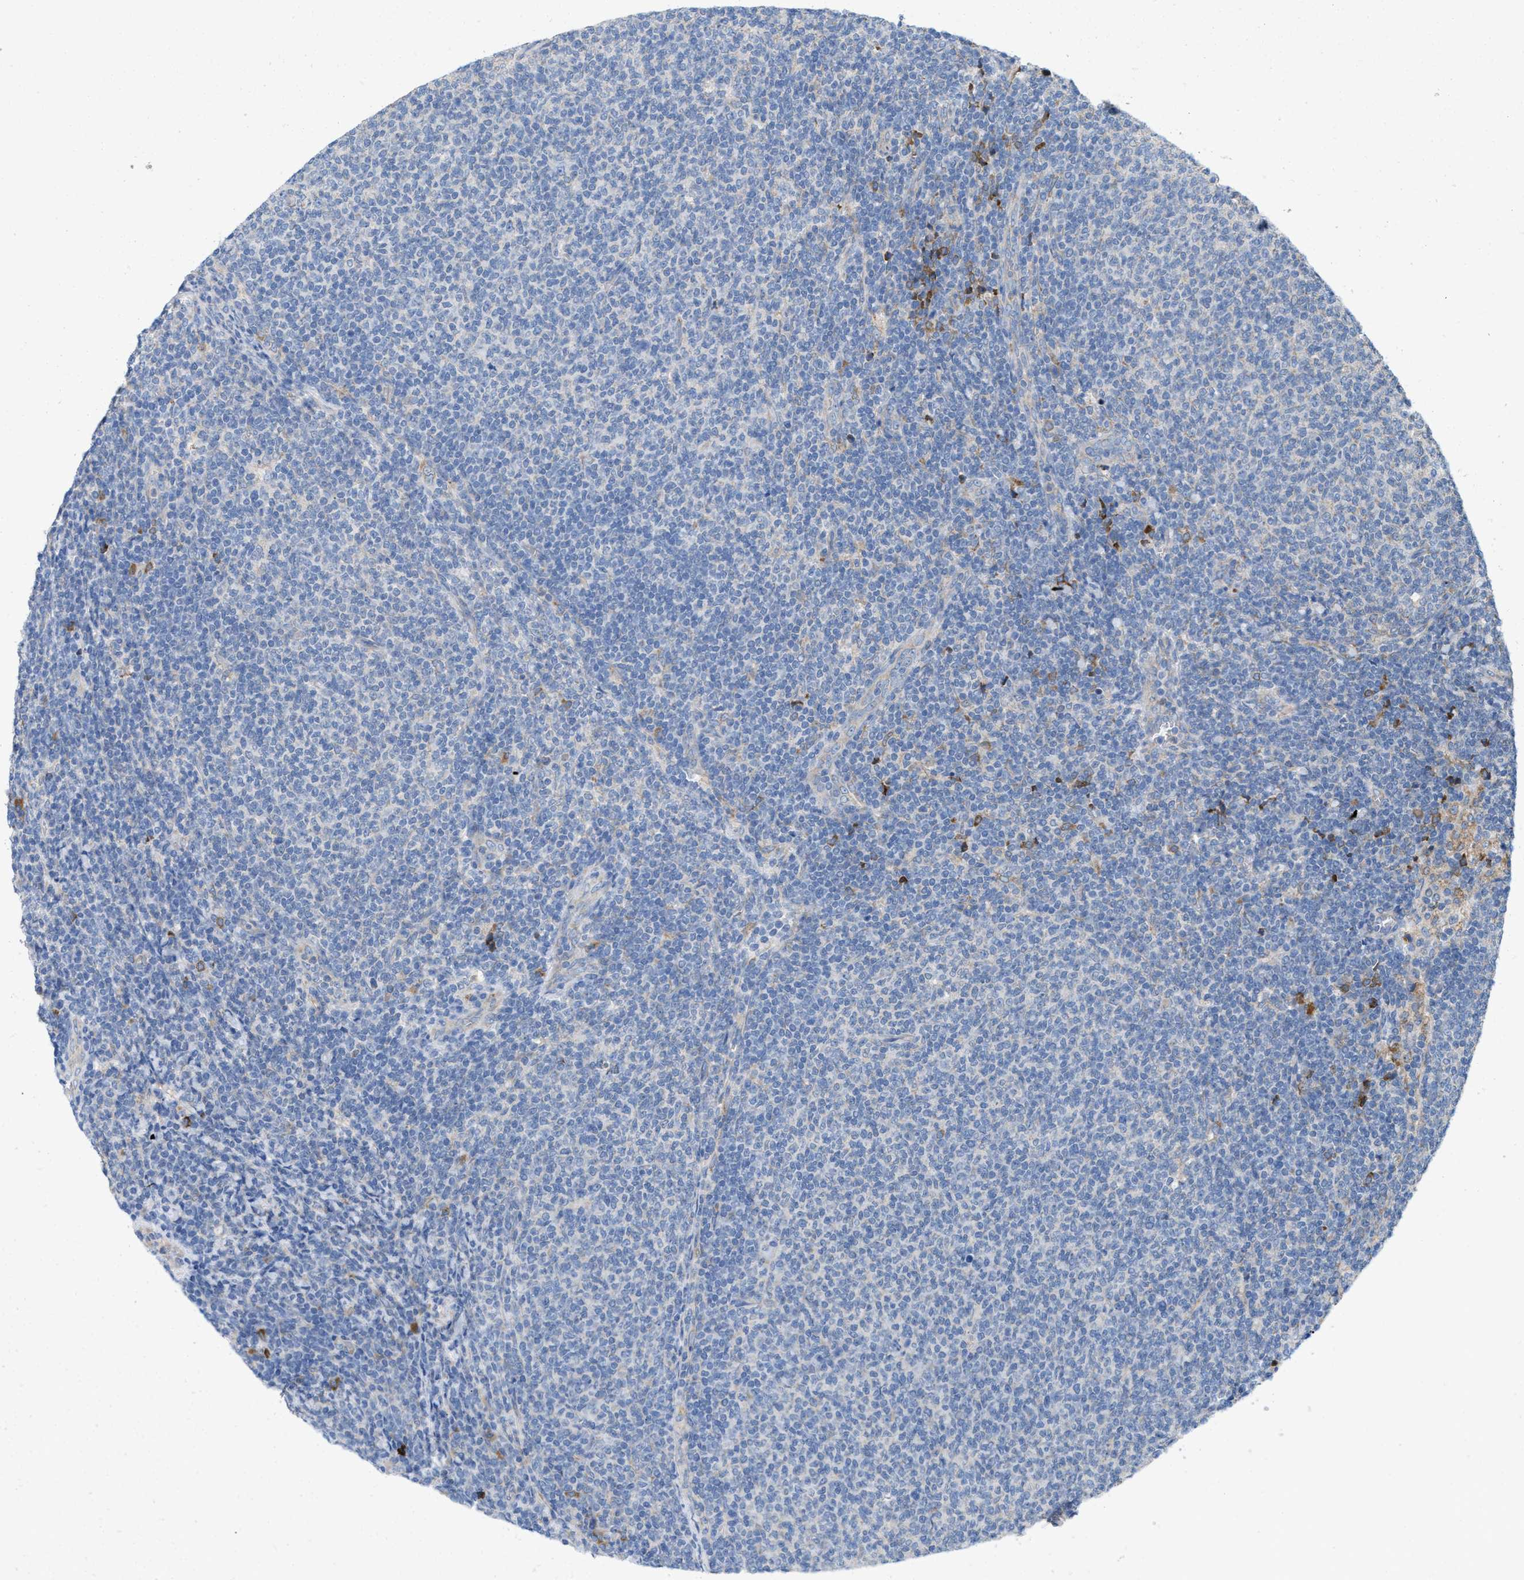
{"staining": {"intensity": "negative", "quantity": "none", "location": "none"}, "tissue": "lymphoma", "cell_type": "Tumor cells", "image_type": "cancer", "snomed": [{"axis": "morphology", "description": "Malignant lymphoma, non-Hodgkin's type, Low grade"}, {"axis": "topography", "description": "Lymph node"}], "caption": "A micrograph of human lymphoma is negative for staining in tumor cells. (DAB (3,3'-diaminobenzidine) IHC visualized using brightfield microscopy, high magnification).", "gene": "DYNC2I1", "patient": {"sex": "male", "age": 66}}